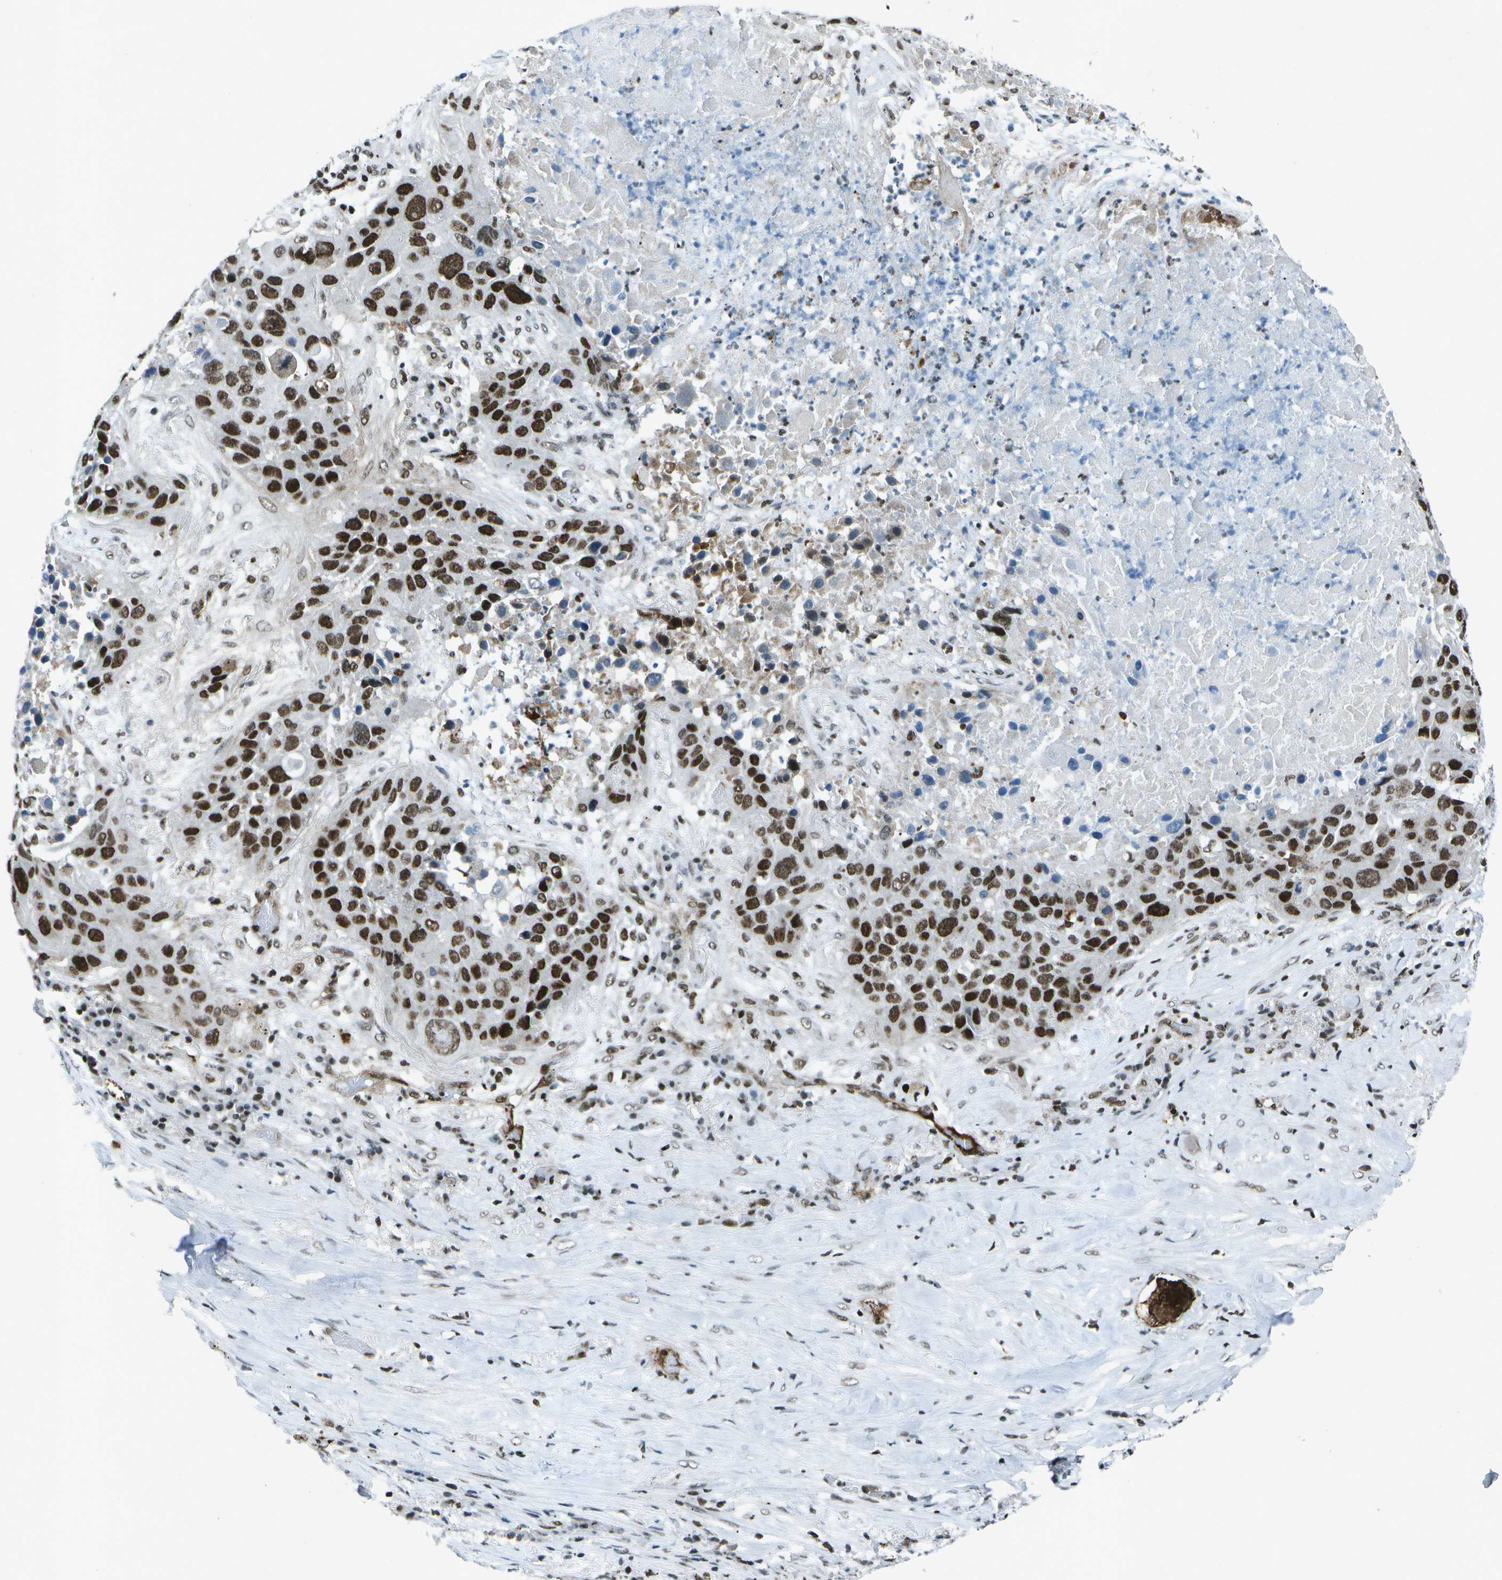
{"staining": {"intensity": "strong", "quantity": ">75%", "location": "nuclear"}, "tissue": "lung cancer", "cell_type": "Tumor cells", "image_type": "cancer", "snomed": [{"axis": "morphology", "description": "Squamous cell carcinoma, NOS"}, {"axis": "topography", "description": "Lung"}], "caption": "Immunohistochemistry (IHC) (DAB) staining of human squamous cell carcinoma (lung) displays strong nuclear protein staining in approximately >75% of tumor cells.", "gene": "MTA2", "patient": {"sex": "male", "age": 57}}